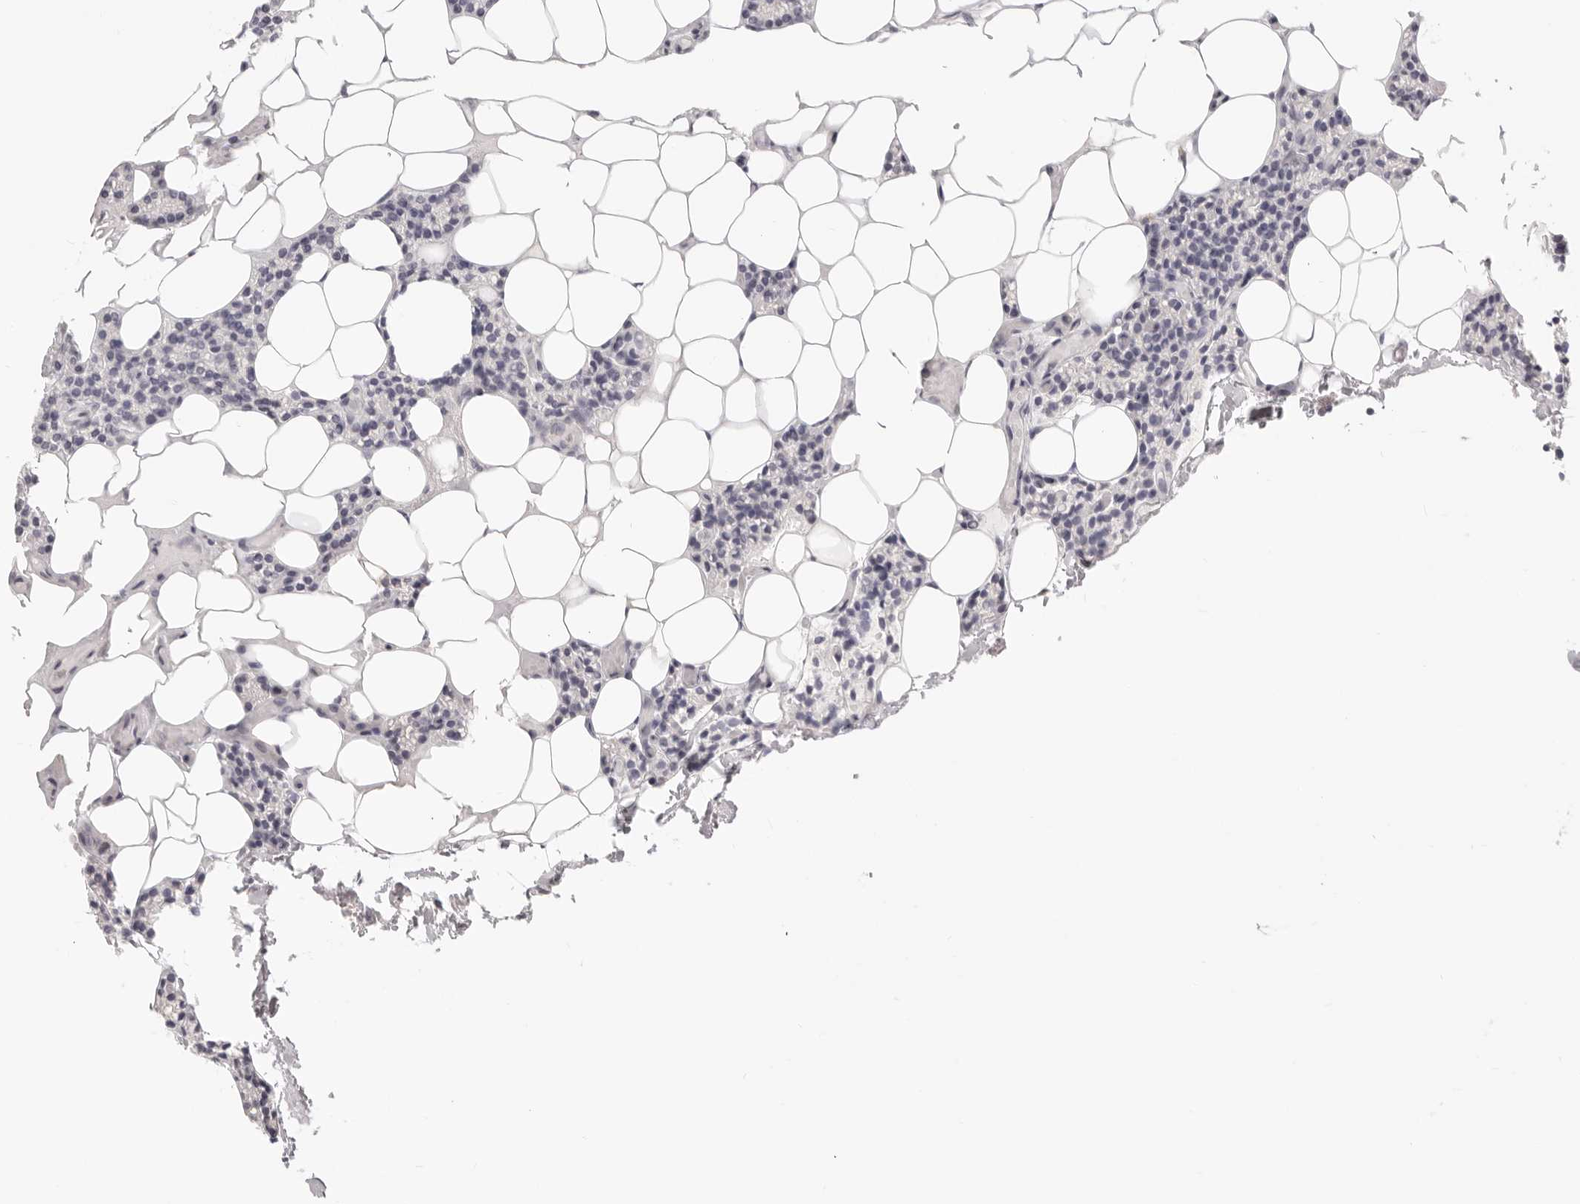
{"staining": {"intensity": "negative", "quantity": "none", "location": "none"}, "tissue": "parathyroid gland", "cell_type": "Glandular cells", "image_type": "normal", "snomed": [{"axis": "morphology", "description": "Normal tissue, NOS"}, {"axis": "topography", "description": "Parathyroid gland"}], "caption": "Parathyroid gland stained for a protein using IHC reveals no expression glandular cells.", "gene": "FABP1", "patient": {"sex": "male", "age": 75}}